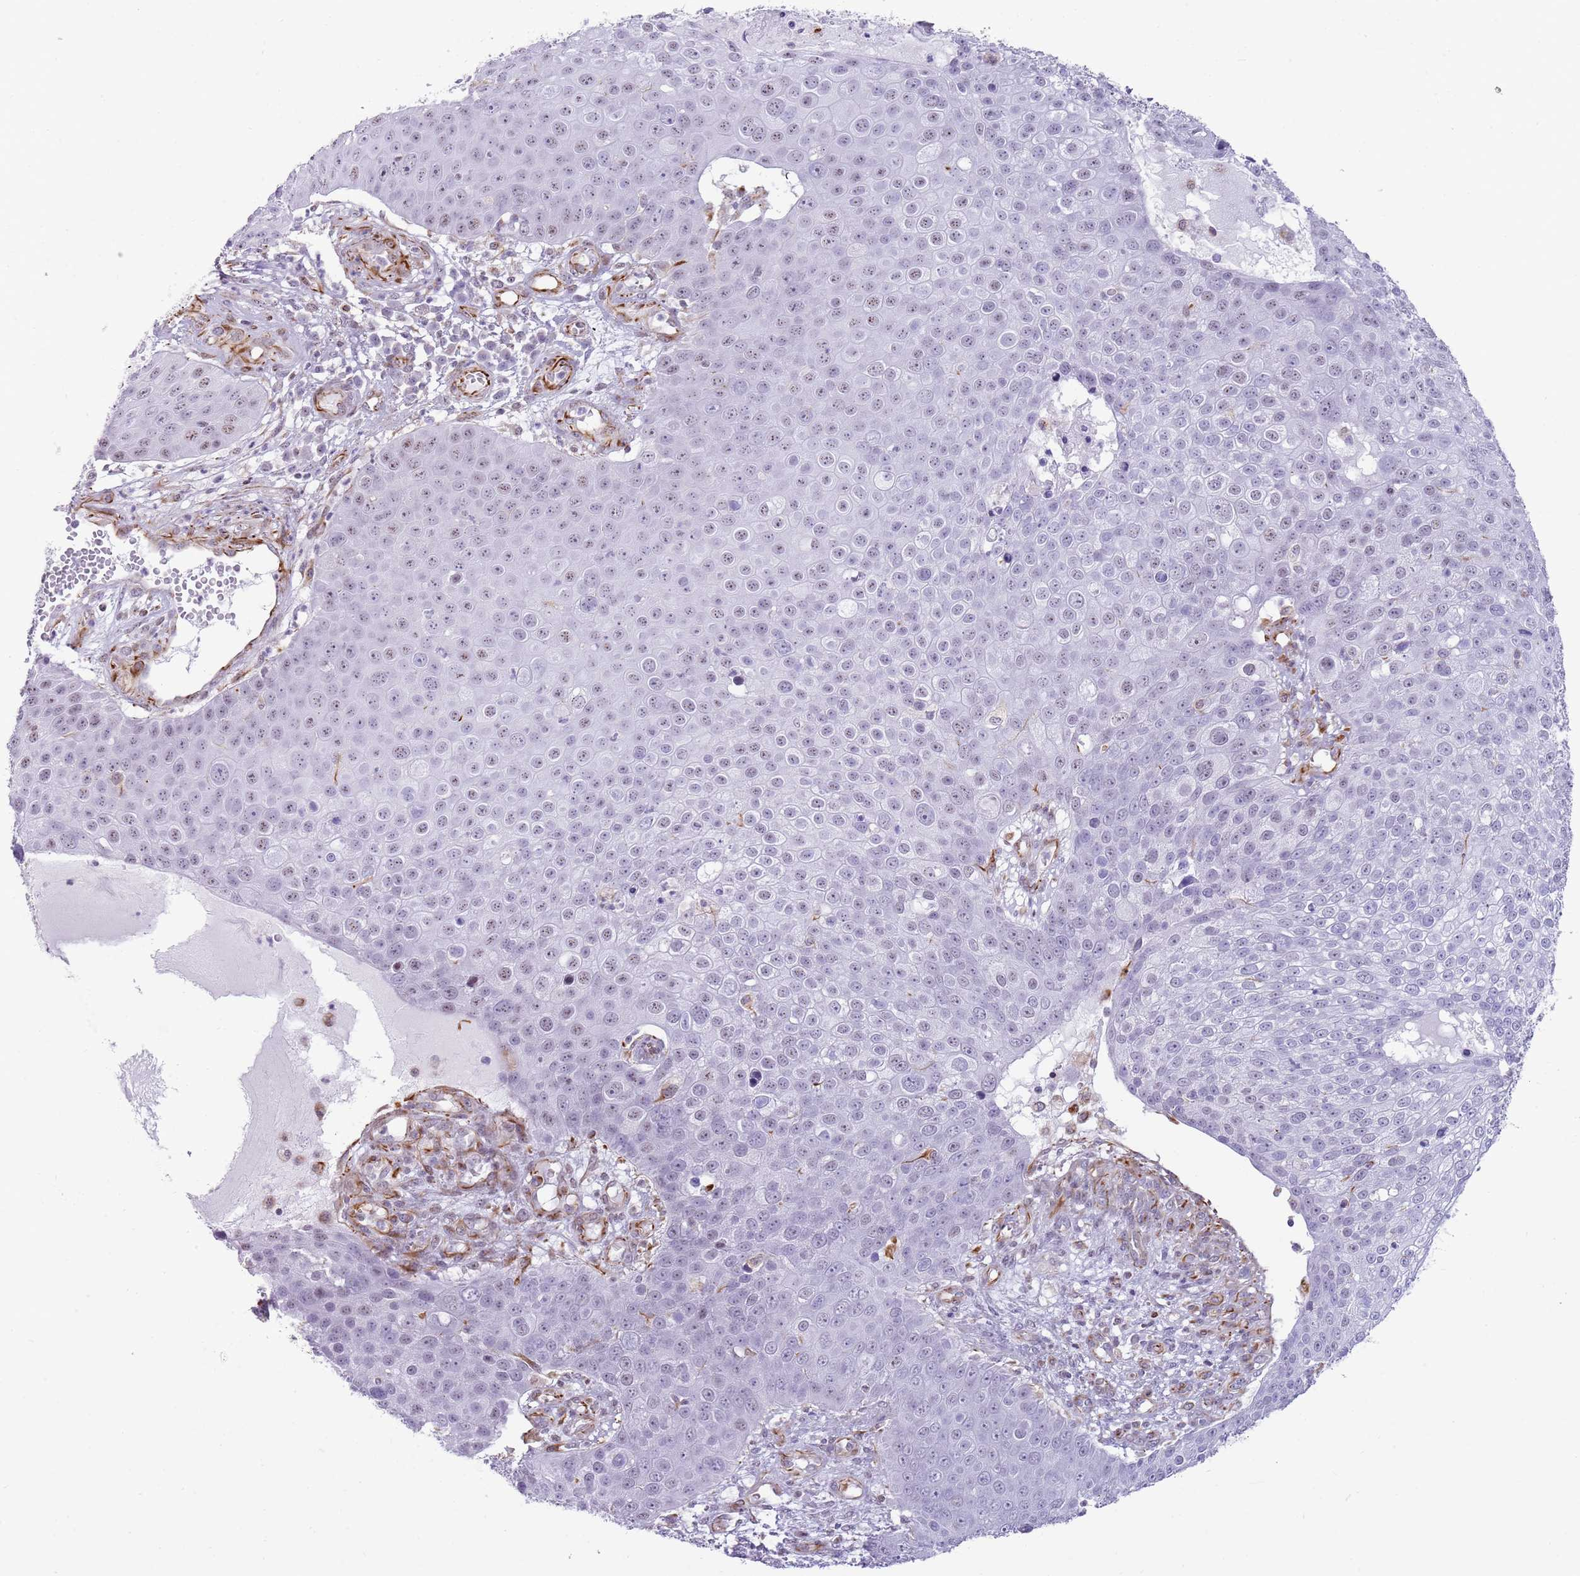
{"staining": {"intensity": "negative", "quantity": "none", "location": "none"}, "tissue": "skin cancer", "cell_type": "Tumor cells", "image_type": "cancer", "snomed": [{"axis": "morphology", "description": "Squamous cell carcinoma, NOS"}, {"axis": "topography", "description": "Skin"}], "caption": "This is an IHC image of human skin cancer (squamous cell carcinoma). There is no staining in tumor cells.", "gene": "NBPF3", "patient": {"sex": "male", "age": 71}}